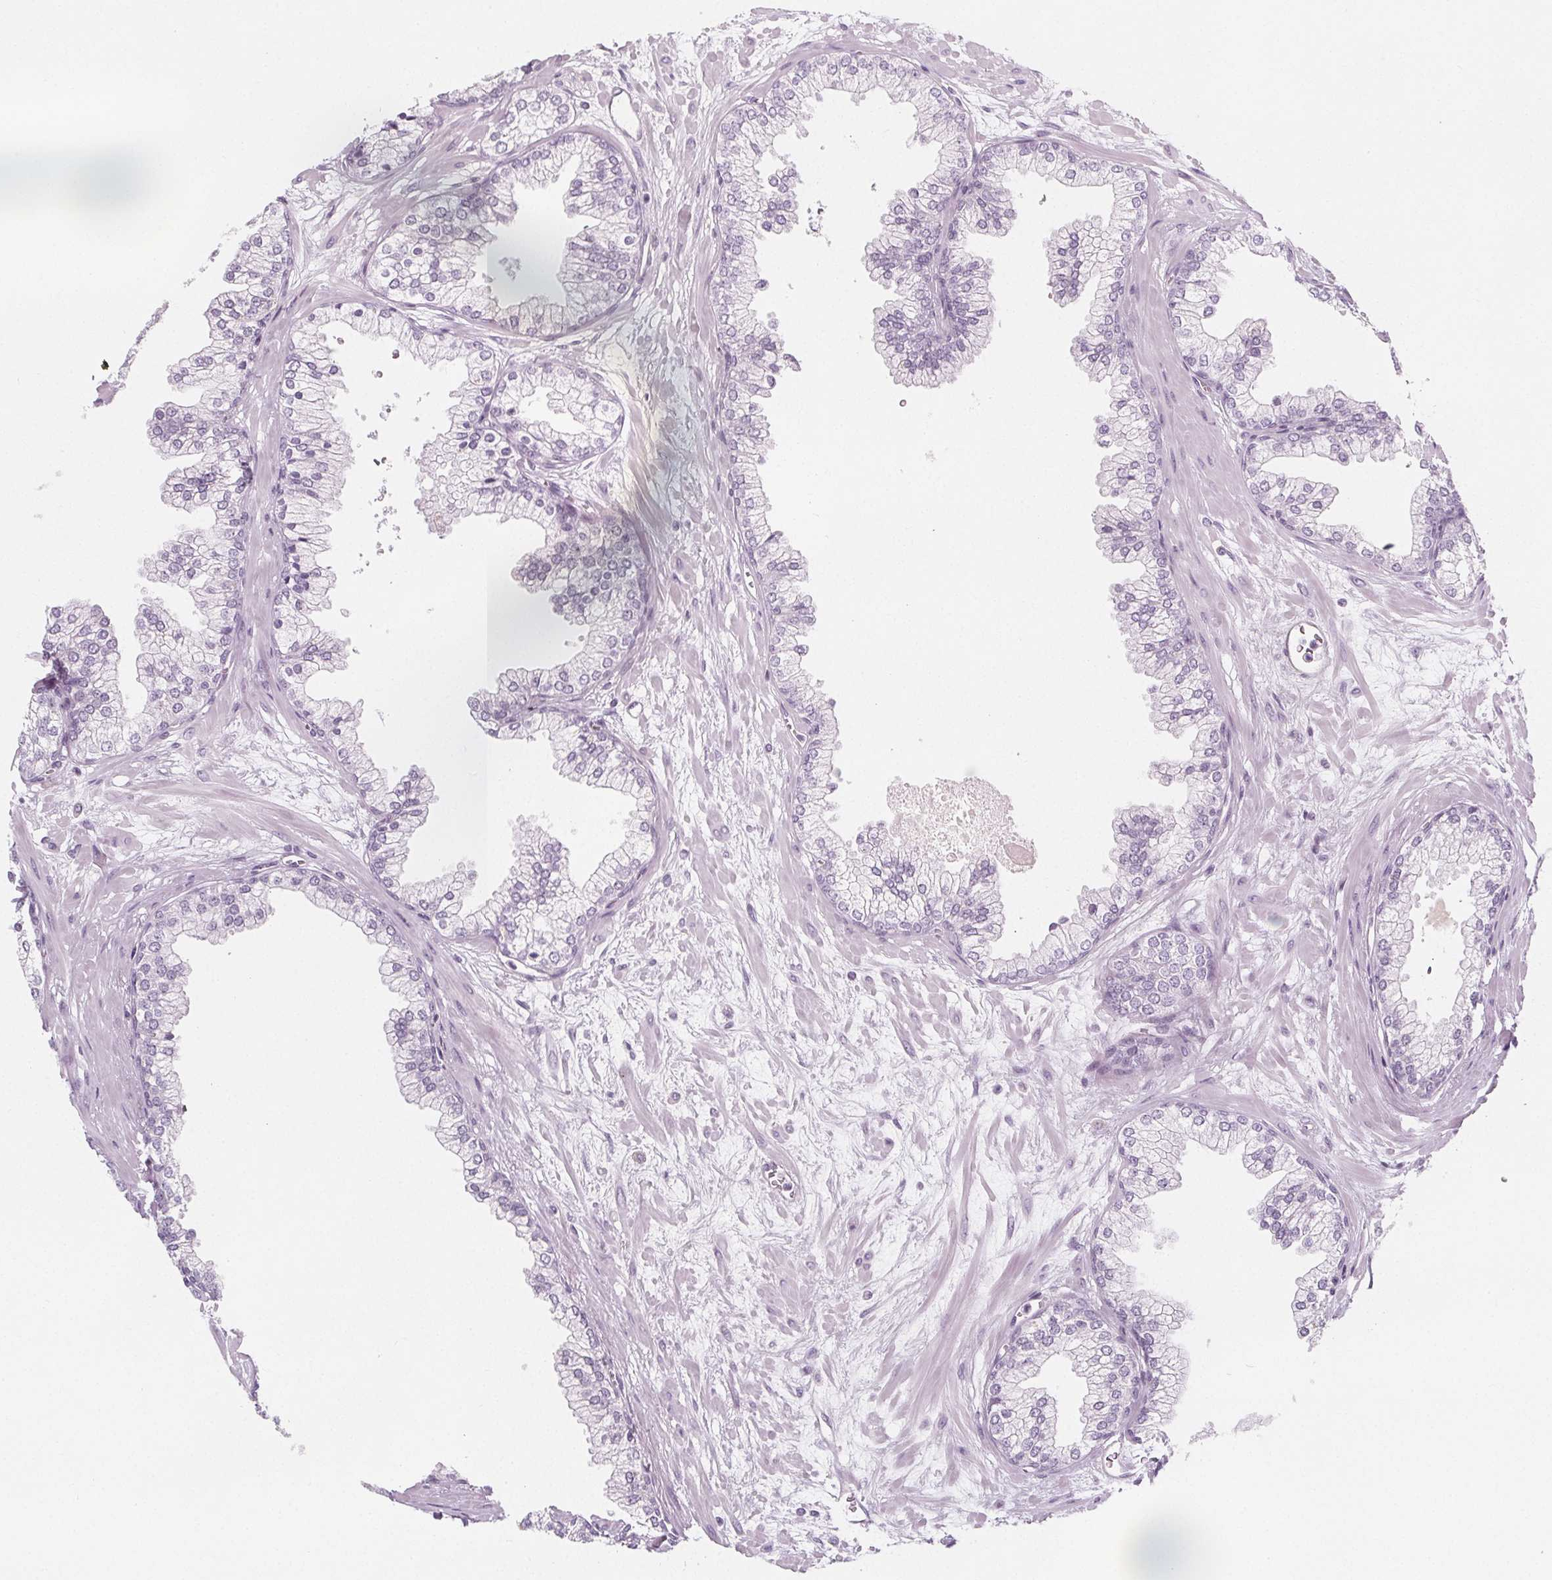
{"staining": {"intensity": "negative", "quantity": "none", "location": "none"}, "tissue": "prostate", "cell_type": "Glandular cells", "image_type": "normal", "snomed": [{"axis": "morphology", "description": "Normal tissue, NOS"}, {"axis": "topography", "description": "Prostate"}, {"axis": "topography", "description": "Peripheral nerve tissue"}], "caption": "Normal prostate was stained to show a protein in brown. There is no significant expression in glandular cells. (Stains: DAB (3,3'-diaminobenzidine) immunohistochemistry (IHC) with hematoxylin counter stain, Microscopy: brightfield microscopy at high magnification).", "gene": "IL17C", "patient": {"sex": "male", "age": 61}}